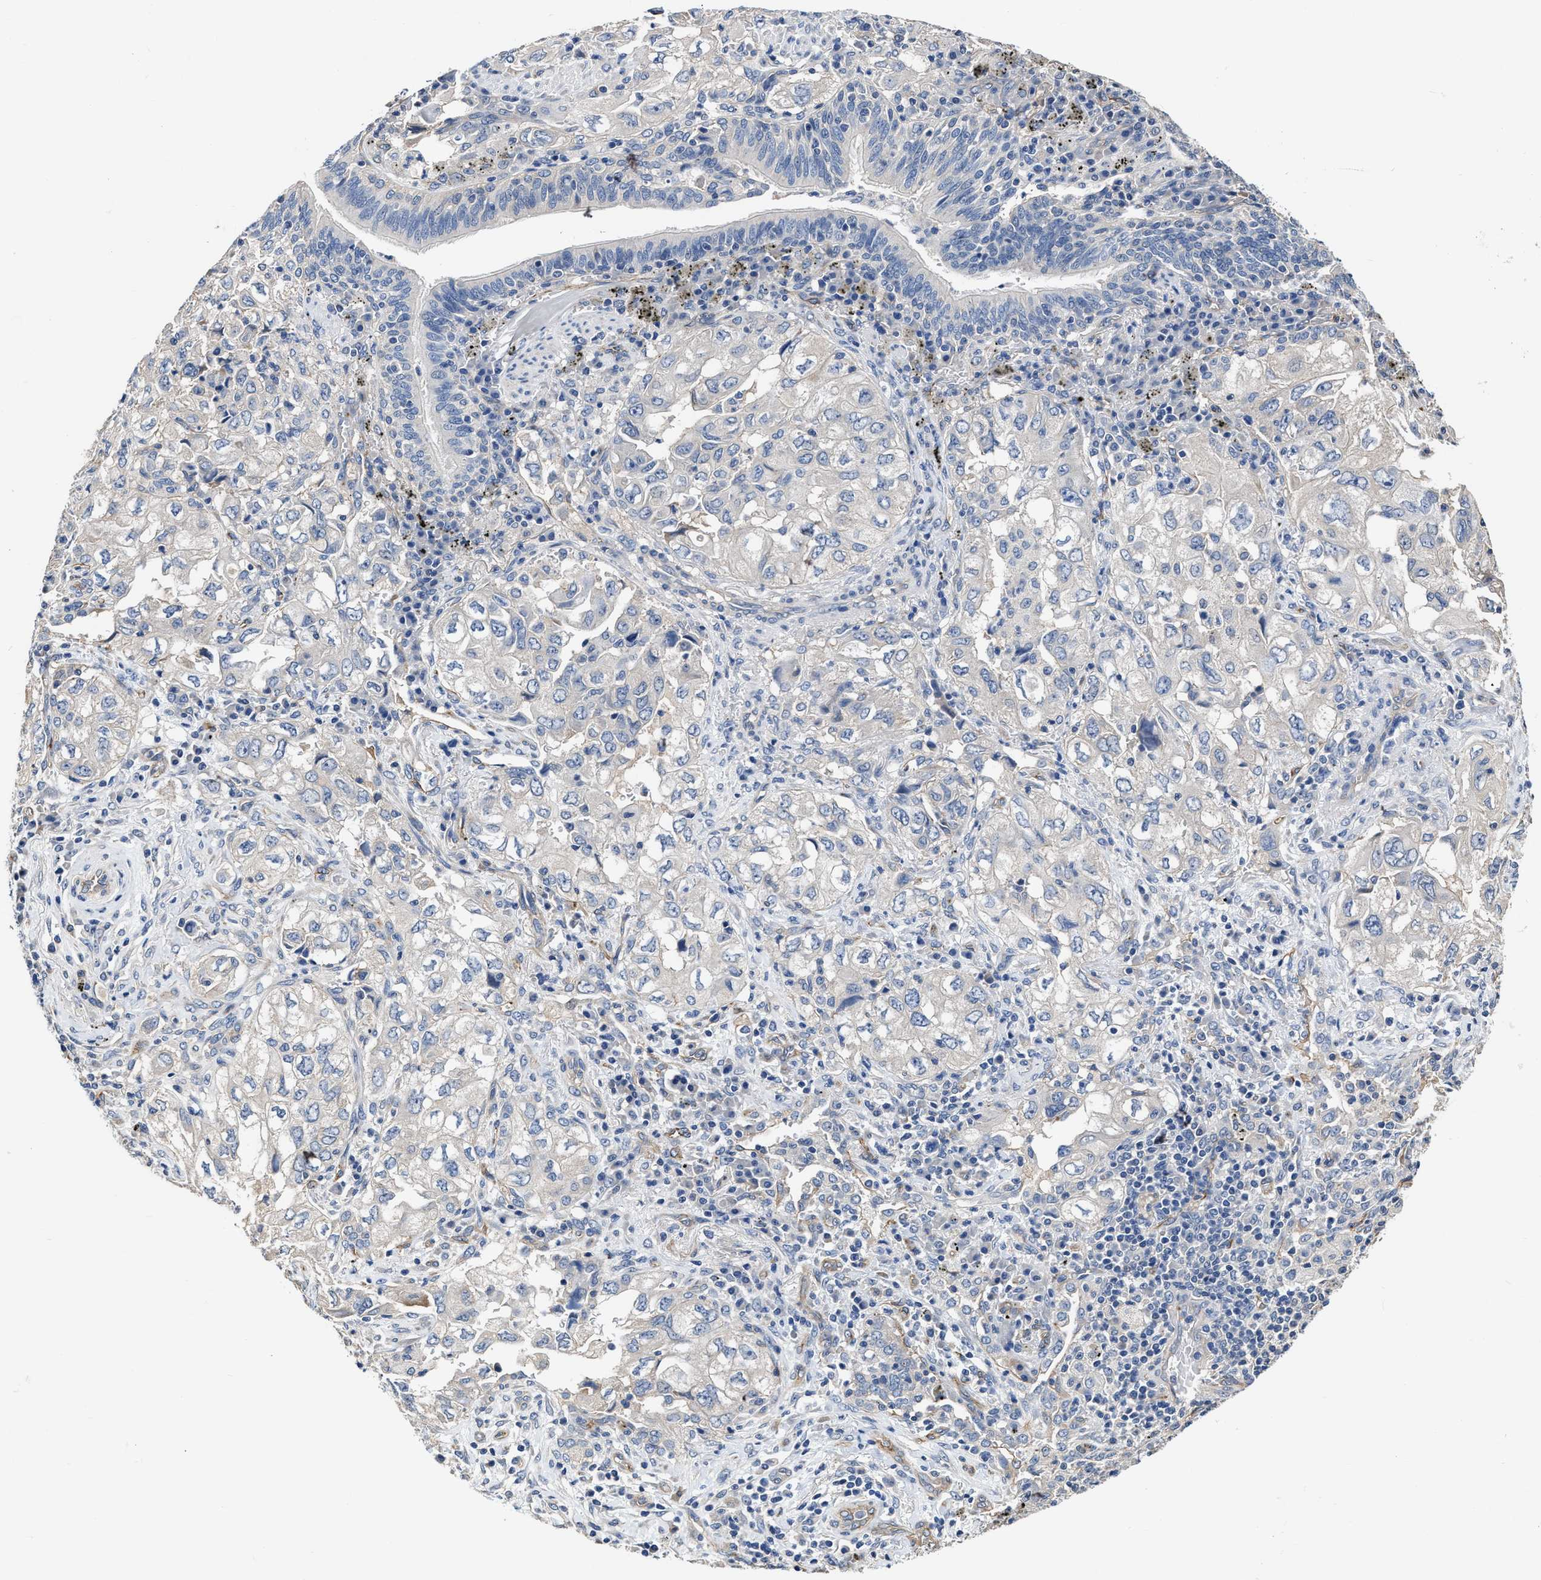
{"staining": {"intensity": "negative", "quantity": "none", "location": "none"}, "tissue": "lung cancer", "cell_type": "Tumor cells", "image_type": "cancer", "snomed": [{"axis": "morphology", "description": "Adenocarcinoma, NOS"}, {"axis": "topography", "description": "Lung"}], "caption": "Protein analysis of lung cancer (adenocarcinoma) exhibits no significant staining in tumor cells.", "gene": "C22orf42", "patient": {"sex": "male", "age": 64}}